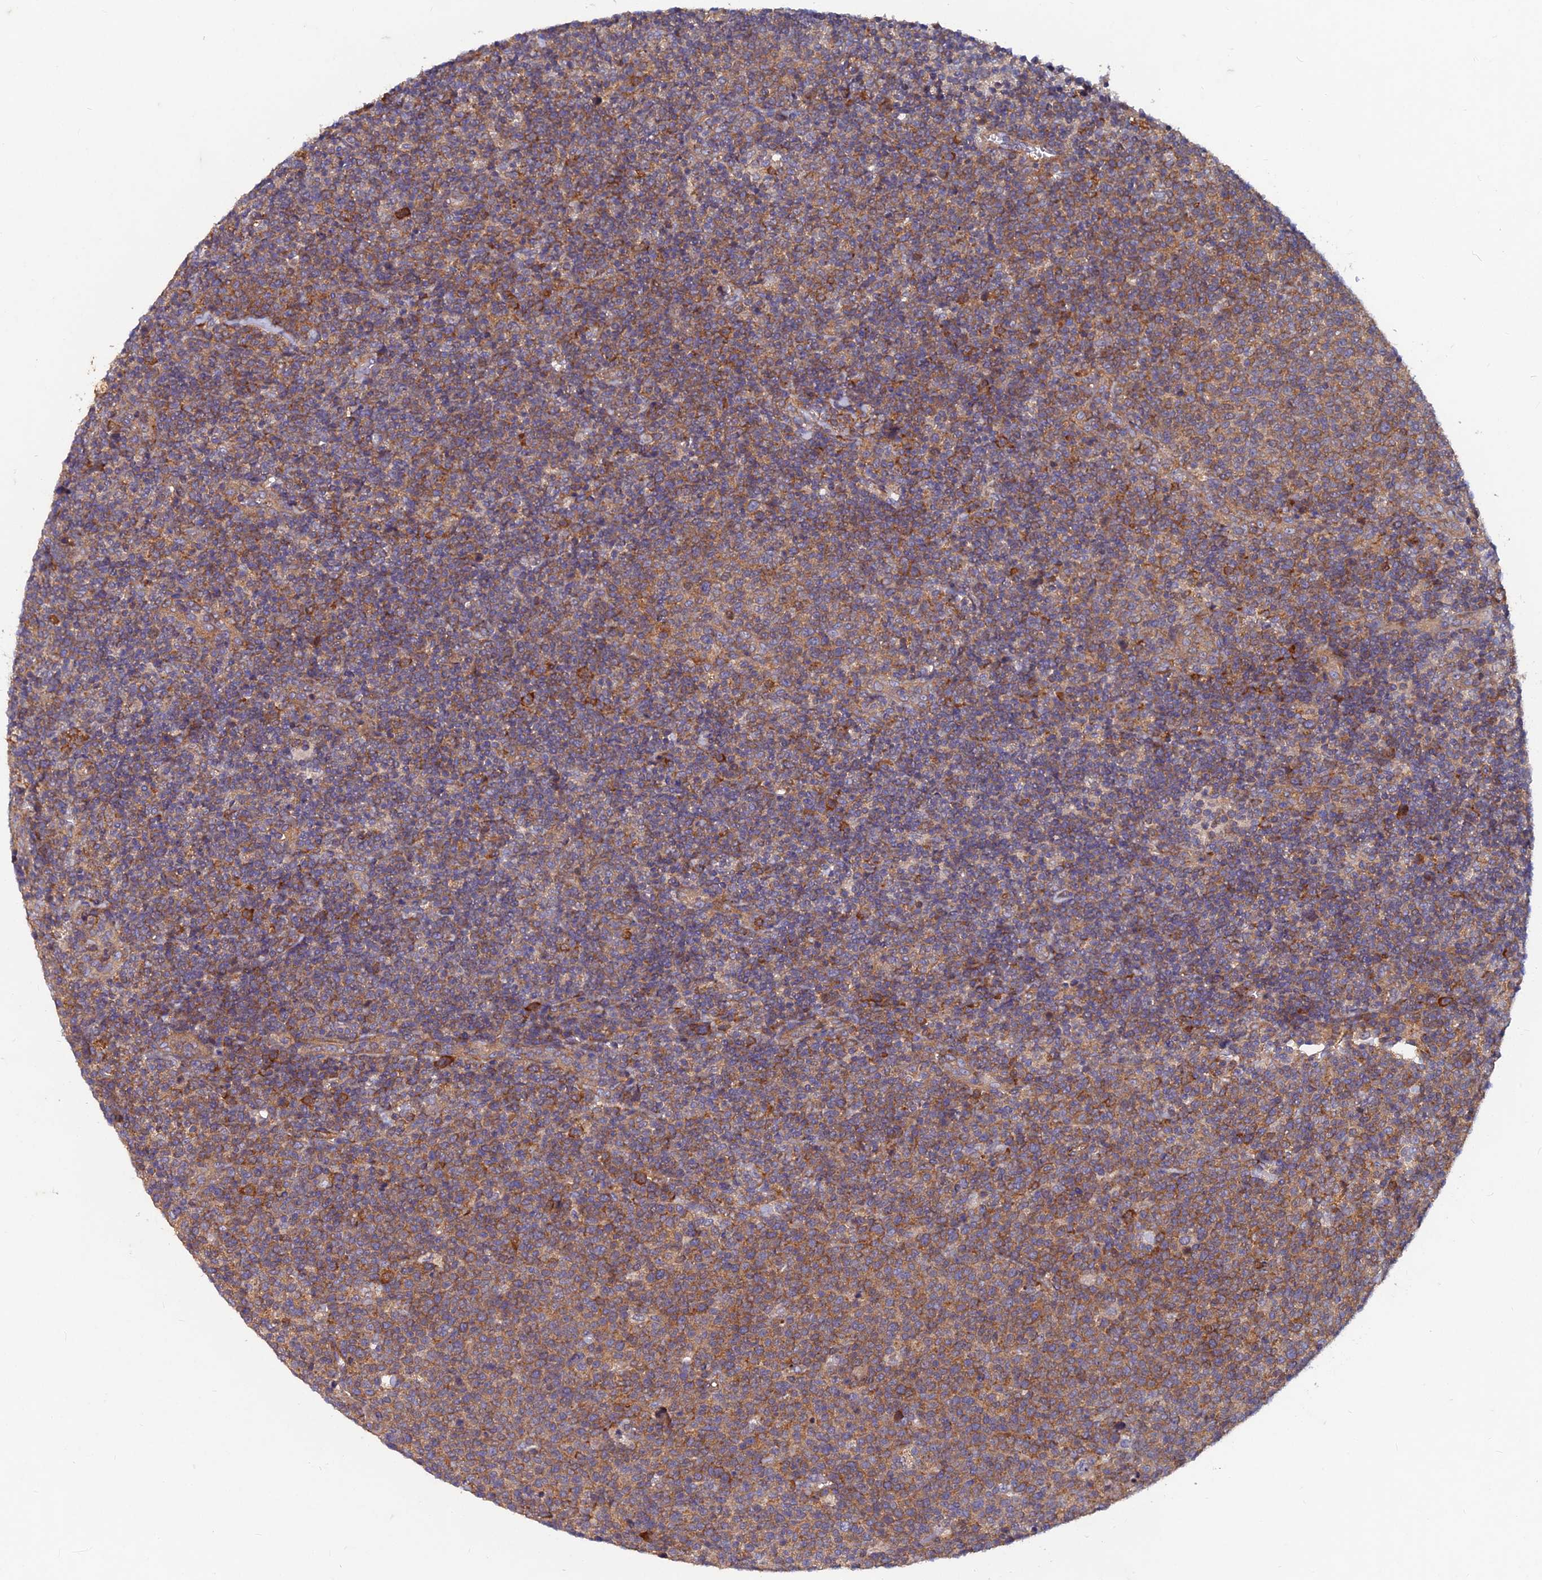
{"staining": {"intensity": "moderate", "quantity": ">75%", "location": "cytoplasmic/membranous"}, "tissue": "lymphoma", "cell_type": "Tumor cells", "image_type": "cancer", "snomed": [{"axis": "morphology", "description": "Malignant lymphoma, non-Hodgkin's type, High grade"}, {"axis": "topography", "description": "Lymph node"}], "caption": "Immunohistochemistry (IHC) (DAB (3,3'-diaminobenzidine)) staining of high-grade malignant lymphoma, non-Hodgkin's type reveals moderate cytoplasmic/membranous protein staining in about >75% of tumor cells. (DAB IHC, brown staining for protein, blue staining for nuclei).", "gene": "NCAPG", "patient": {"sex": "male", "age": 61}}